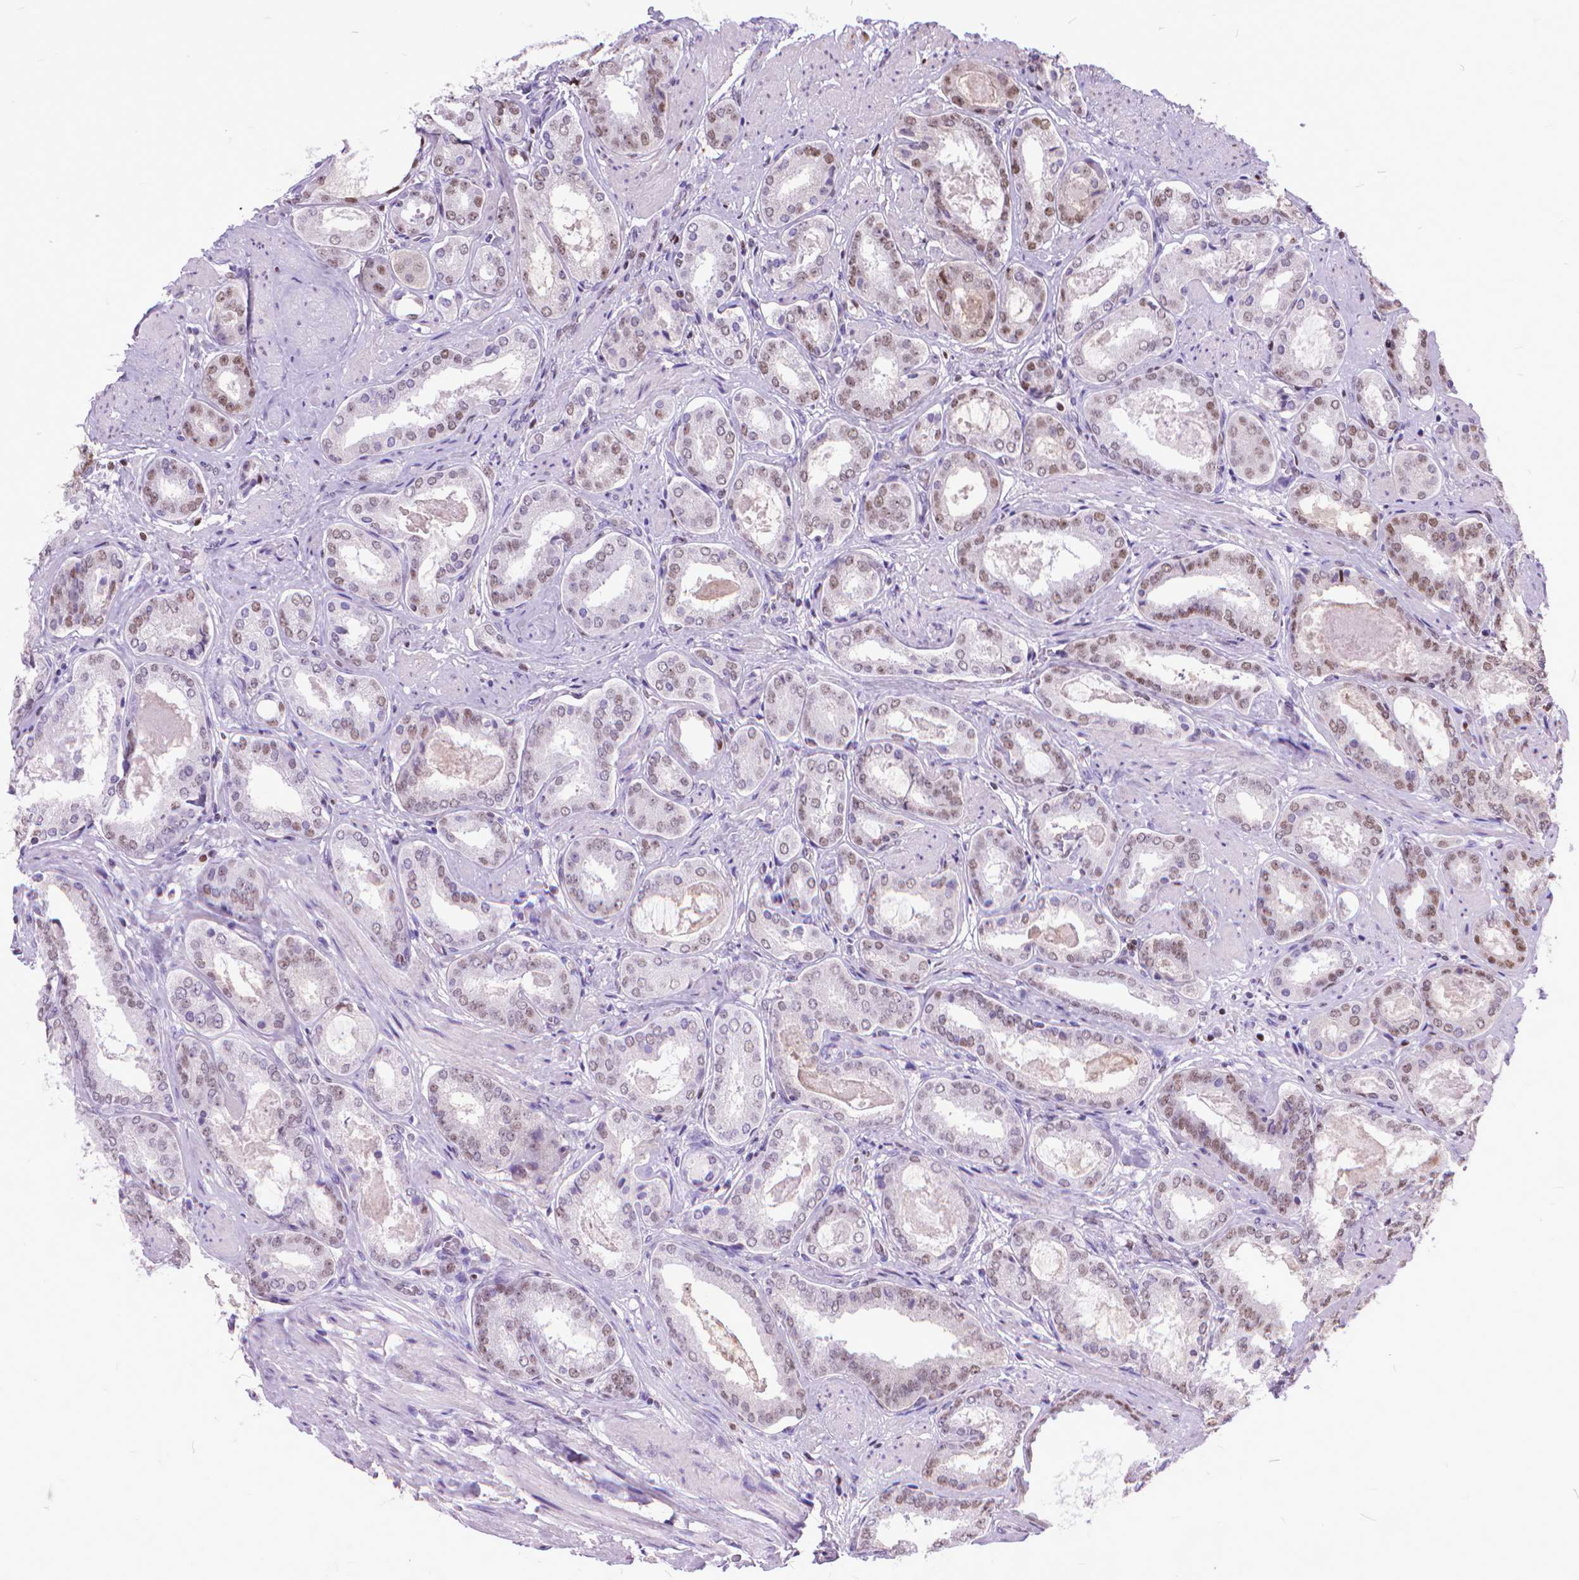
{"staining": {"intensity": "weak", "quantity": "25%-75%", "location": "nuclear"}, "tissue": "prostate cancer", "cell_type": "Tumor cells", "image_type": "cancer", "snomed": [{"axis": "morphology", "description": "Adenocarcinoma, High grade"}, {"axis": "topography", "description": "Prostate"}], "caption": "This is an image of immunohistochemistry (IHC) staining of prostate cancer, which shows weak staining in the nuclear of tumor cells.", "gene": "POLE4", "patient": {"sex": "male", "age": 63}}